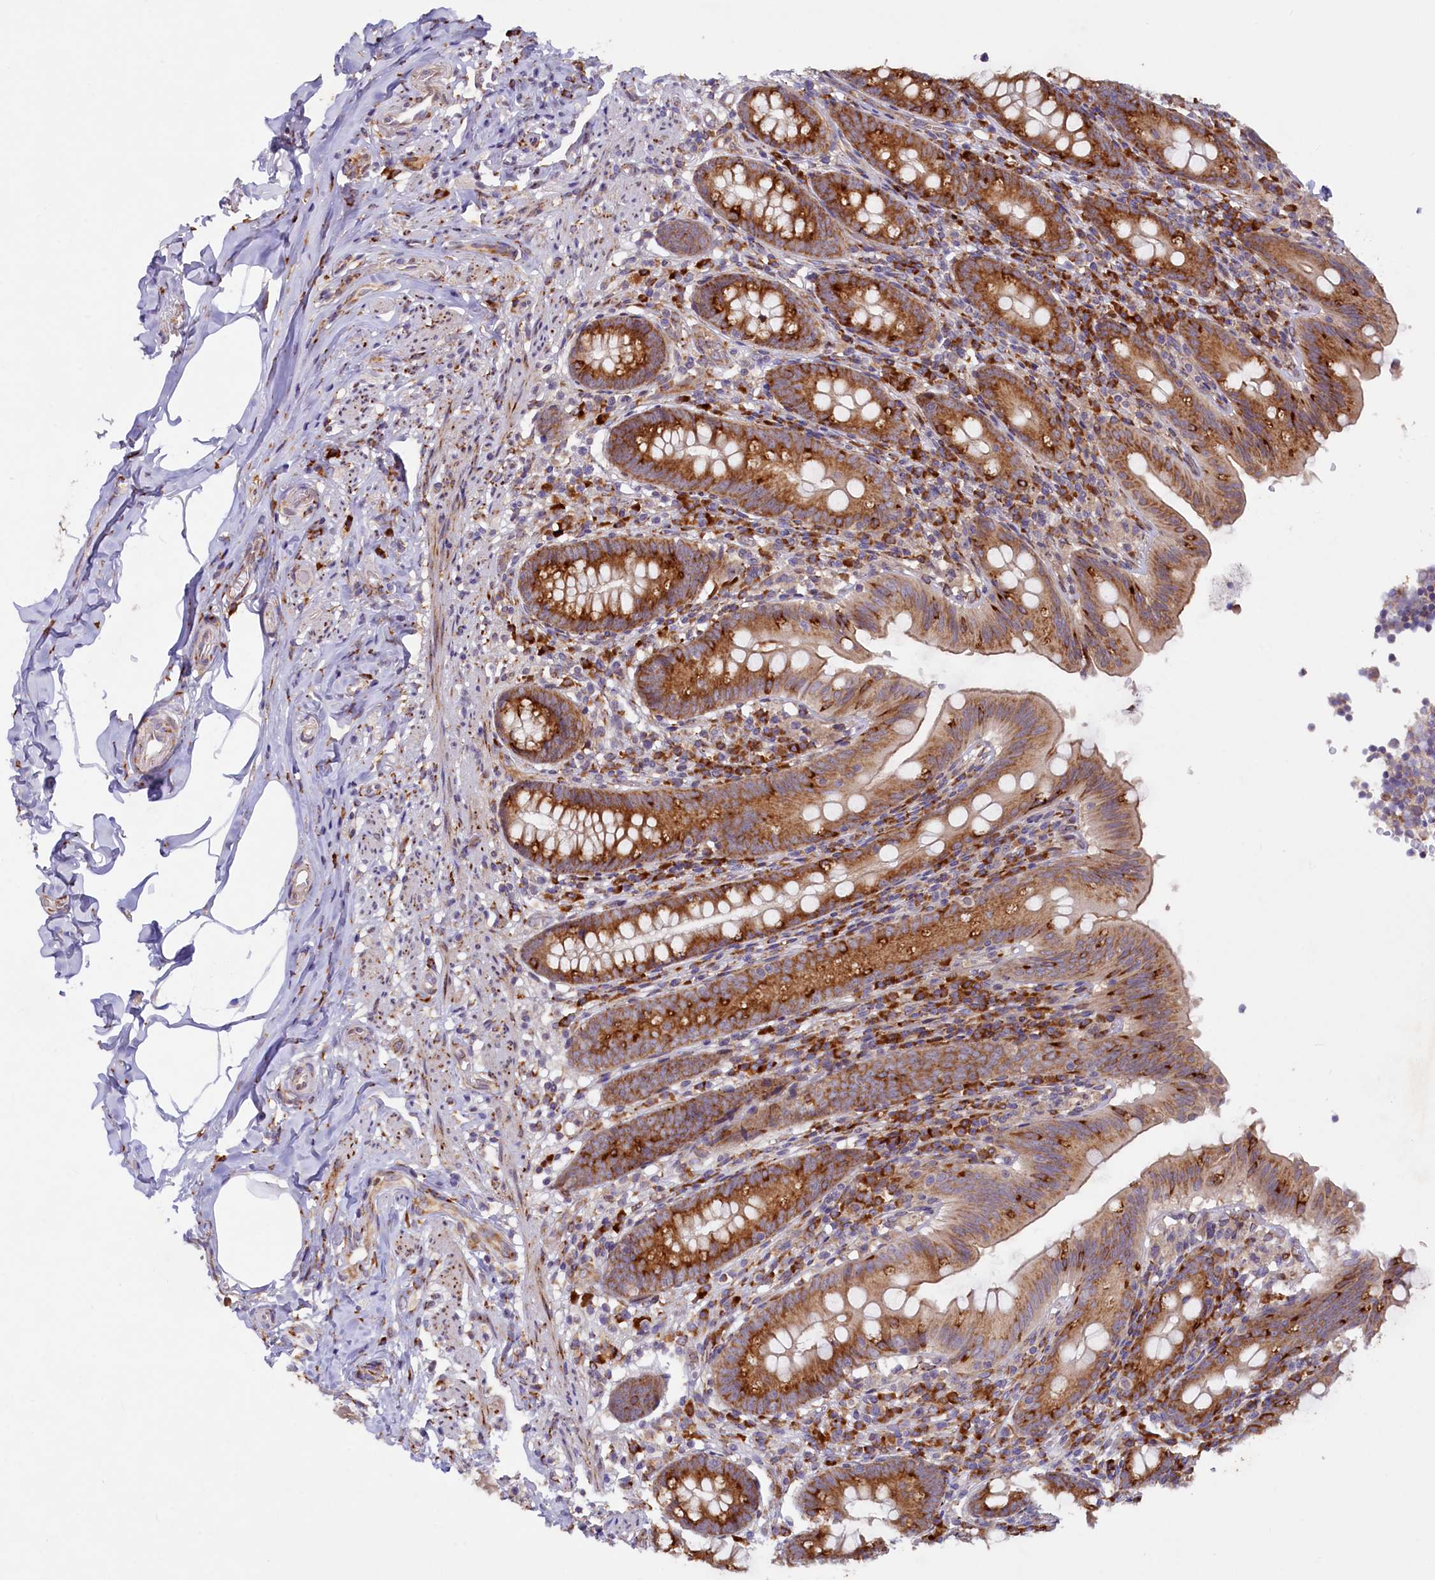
{"staining": {"intensity": "moderate", "quantity": ">75%", "location": "cytoplasmic/membranous"}, "tissue": "appendix", "cell_type": "Glandular cells", "image_type": "normal", "snomed": [{"axis": "morphology", "description": "Normal tissue, NOS"}, {"axis": "topography", "description": "Appendix"}], "caption": "Human appendix stained with a brown dye exhibits moderate cytoplasmic/membranous positive staining in approximately >75% of glandular cells.", "gene": "SSC5D", "patient": {"sex": "male", "age": 55}}